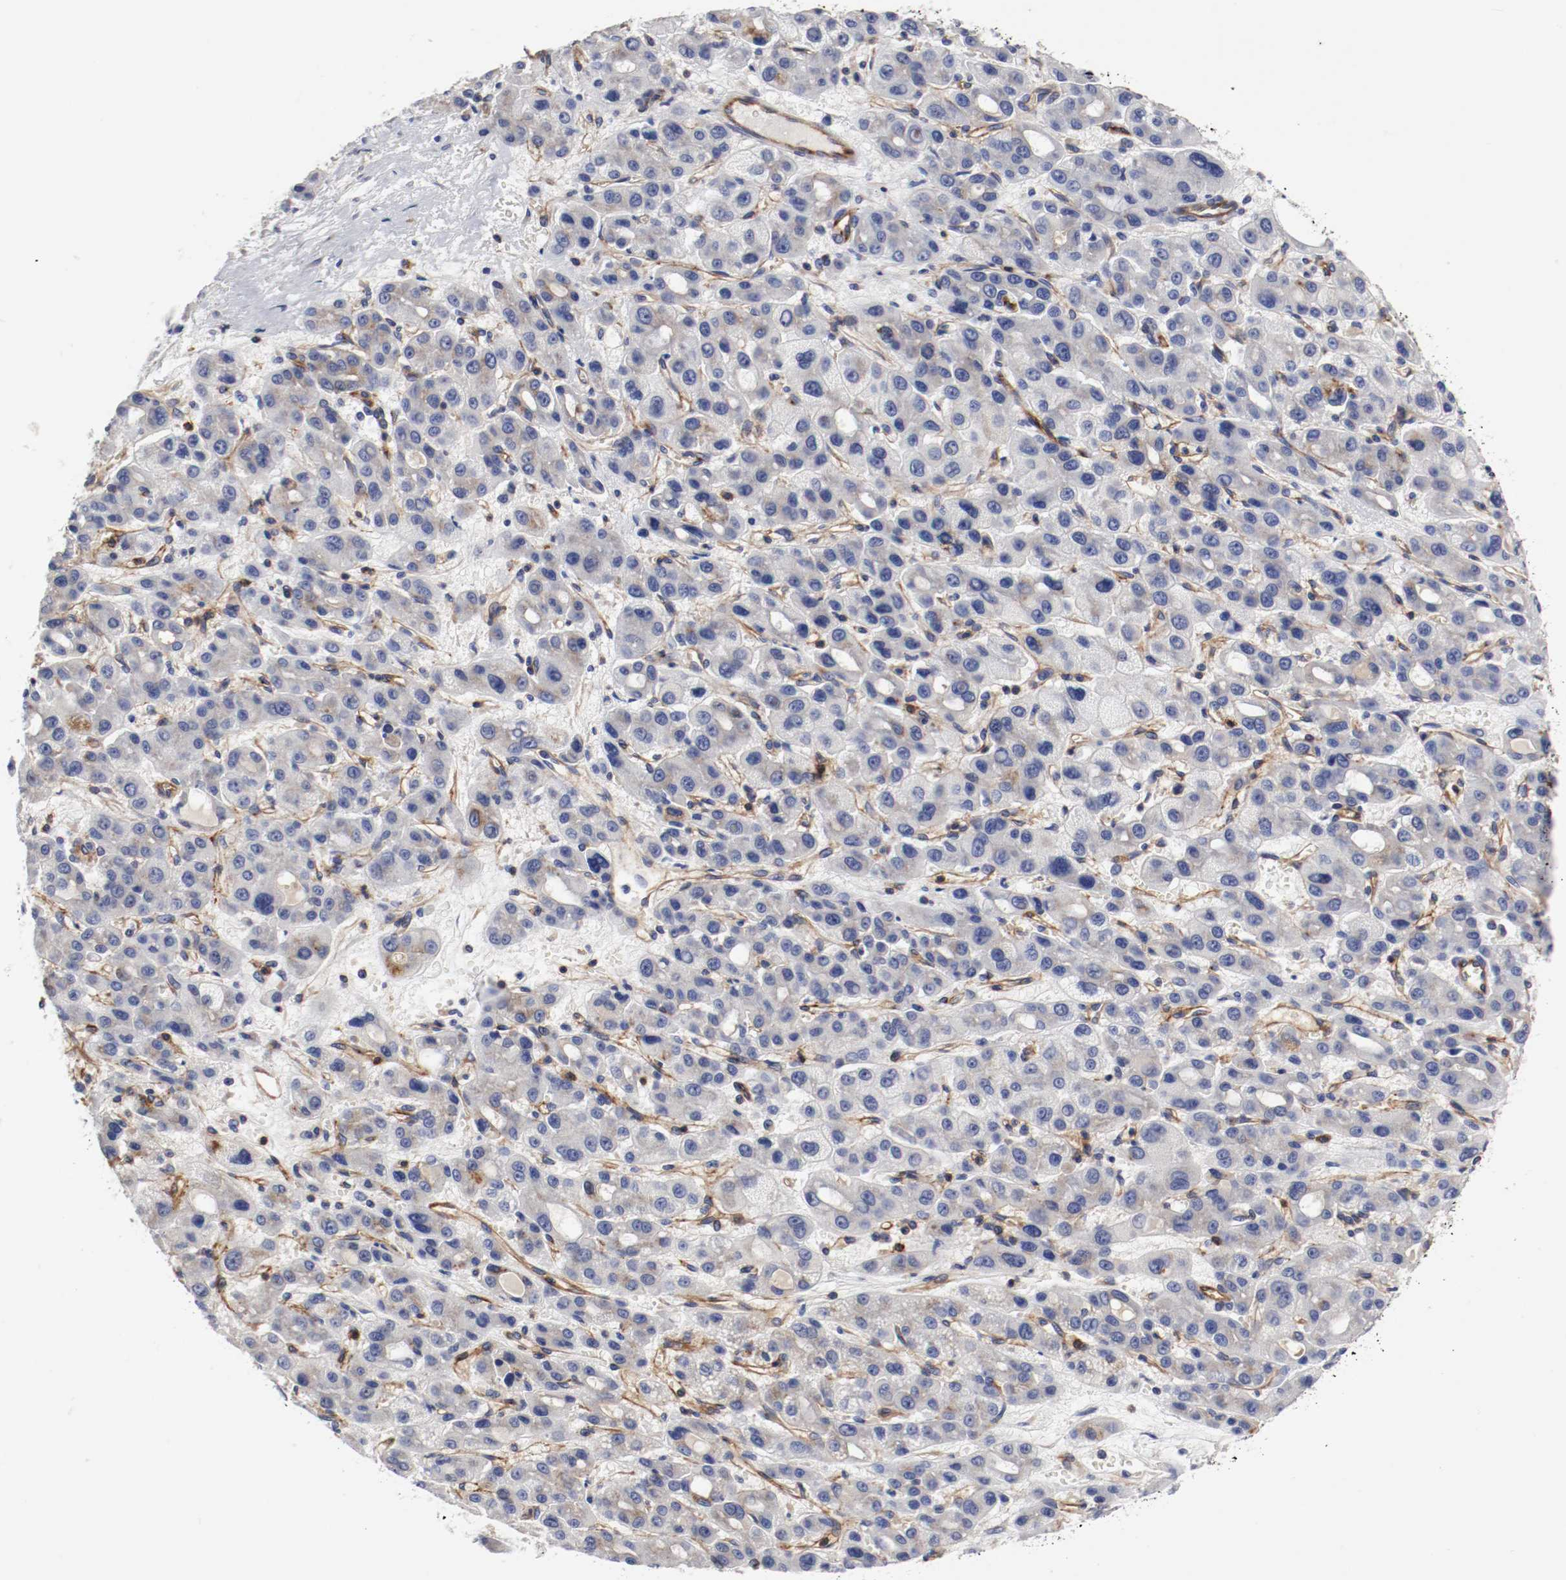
{"staining": {"intensity": "weak", "quantity": "<25%", "location": "cytoplasmic/membranous"}, "tissue": "liver cancer", "cell_type": "Tumor cells", "image_type": "cancer", "snomed": [{"axis": "morphology", "description": "Carcinoma, Hepatocellular, NOS"}, {"axis": "topography", "description": "Liver"}], "caption": "This is a histopathology image of IHC staining of liver hepatocellular carcinoma, which shows no positivity in tumor cells.", "gene": "IFITM1", "patient": {"sex": "male", "age": 55}}